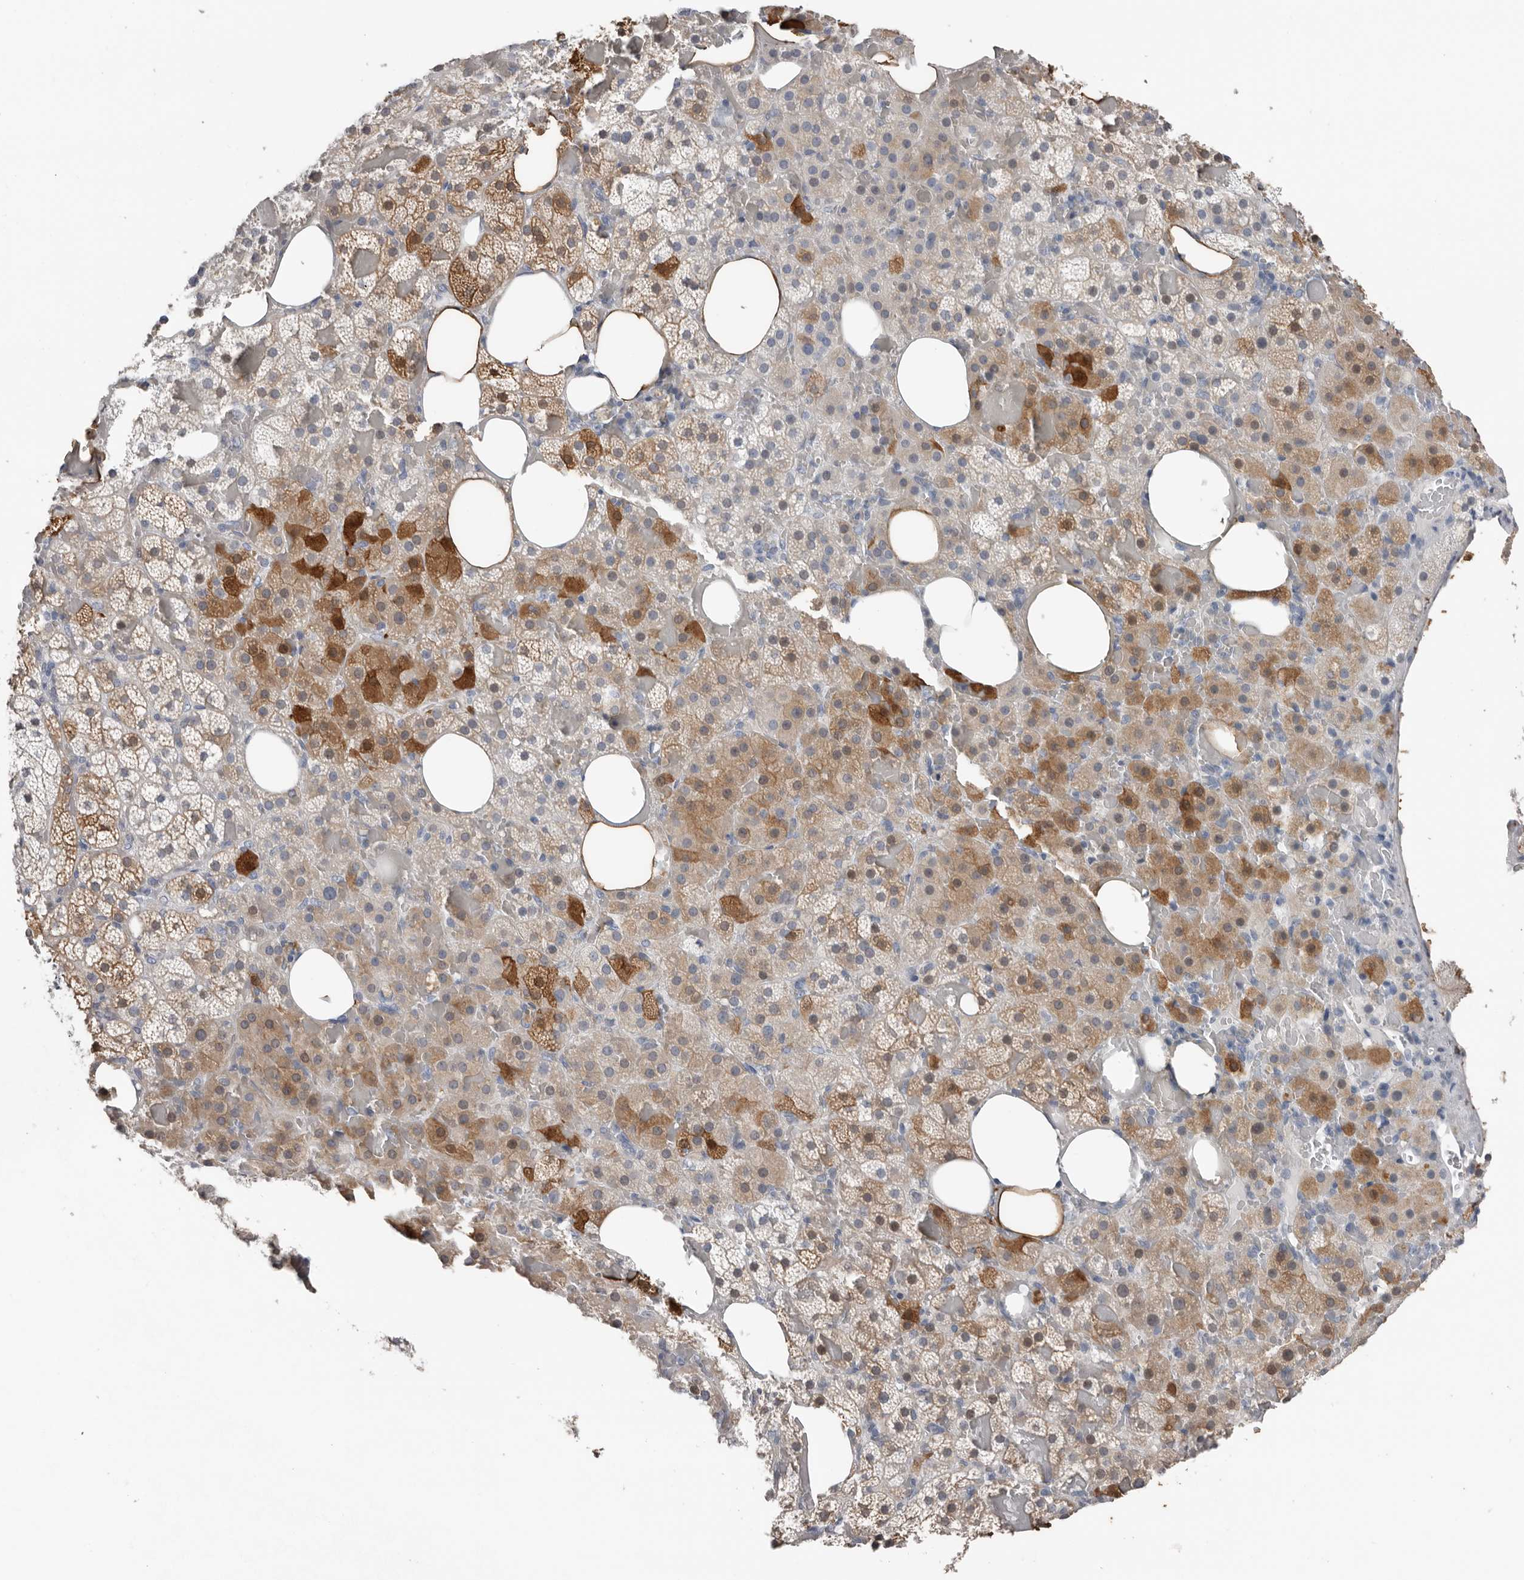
{"staining": {"intensity": "moderate", "quantity": "<25%", "location": "cytoplasmic/membranous"}, "tissue": "adrenal gland", "cell_type": "Glandular cells", "image_type": "normal", "snomed": [{"axis": "morphology", "description": "Normal tissue, NOS"}, {"axis": "topography", "description": "Adrenal gland"}], "caption": "A high-resolution micrograph shows IHC staining of unremarkable adrenal gland, which displays moderate cytoplasmic/membranous positivity in approximately <25% of glandular cells.", "gene": "FABP7", "patient": {"sex": "female", "age": 59}}